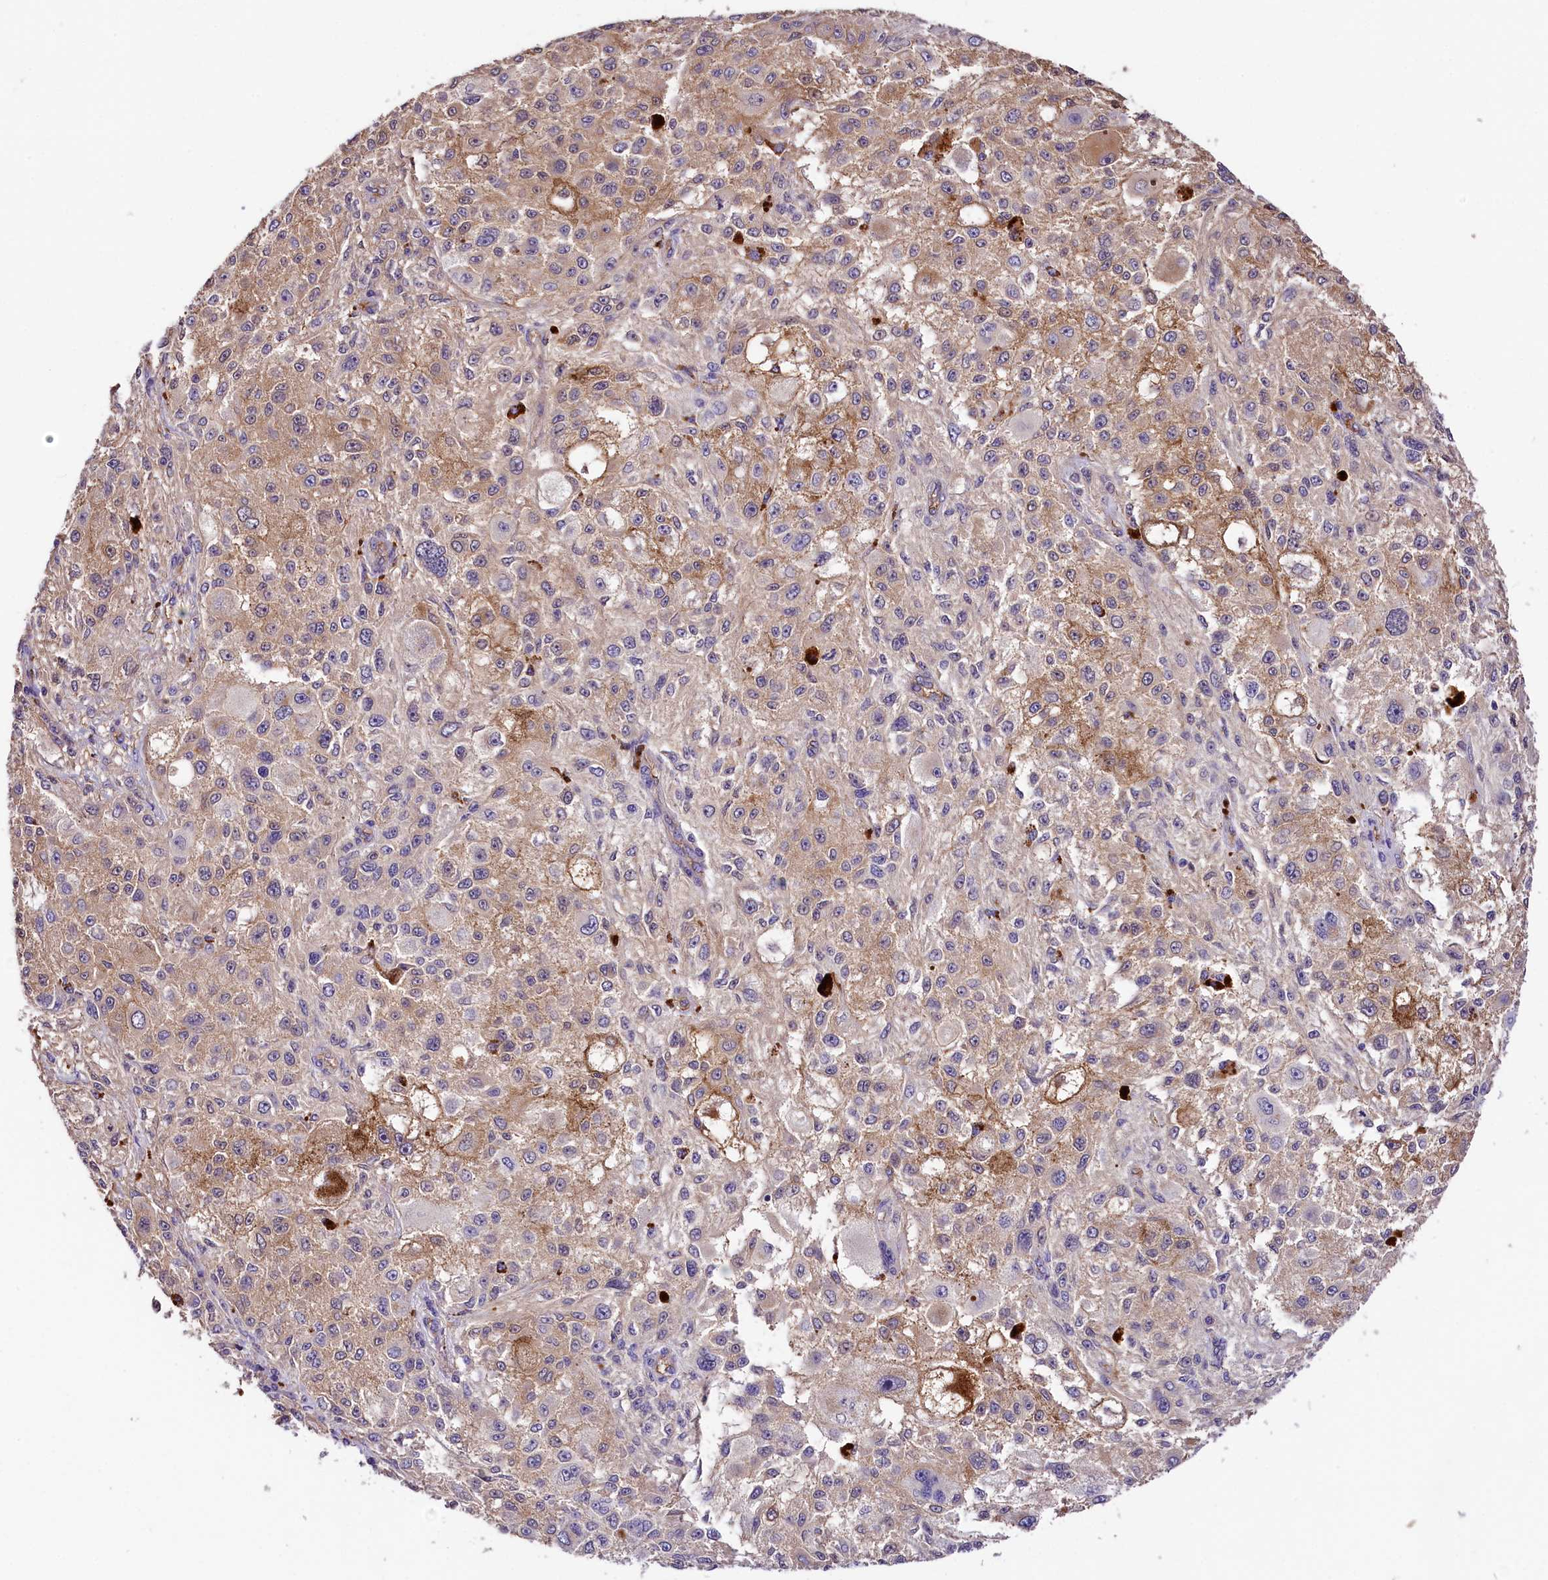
{"staining": {"intensity": "moderate", "quantity": "25%-75%", "location": "cytoplasmic/membranous"}, "tissue": "melanoma", "cell_type": "Tumor cells", "image_type": "cancer", "snomed": [{"axis": "morphology", "description": "Necrosis, NOS"}, {"axis": "morphology", "description": "Malignant melanoma, NOS"}, {"axis": "topography", "description": "Skin"}], "caption": "IHC (DAB (3,3'-diaminobenzidine)) staining of melanoma displays moderate cytoplasmic/membranous protein staining in about 25%-75% of tumor cells.", "gene": "ARMC6", "patient": {"sex": "female", "age": 87}}